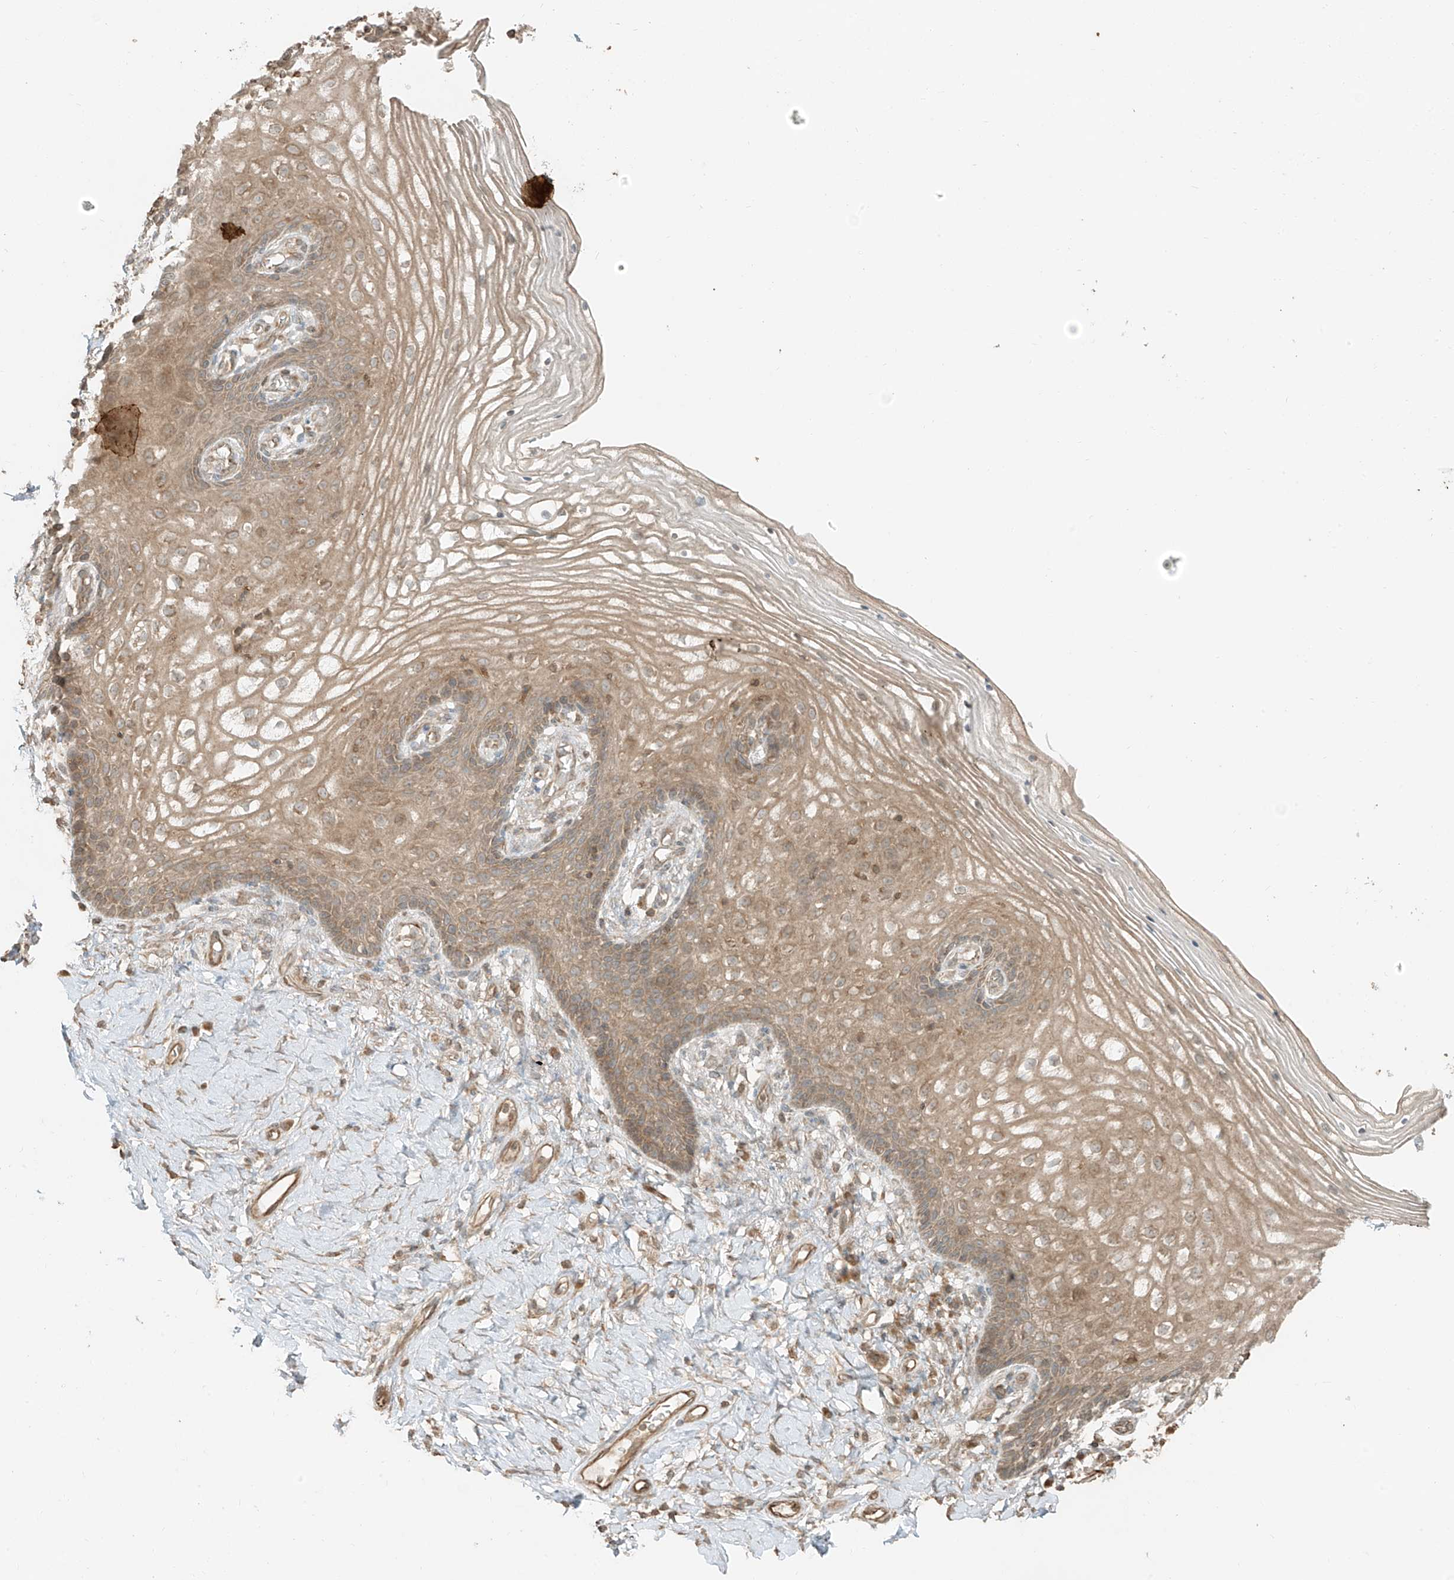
{"staining": {"intensity": "weak", "quantity": ">75%", "location": "cytoplasmic/membranous"}, "tissue": "vagina", "cell_type": "Squamous epithelial cells", "image_type": "normal", "snomed": [{"axis": "morphology", "description": "Normal tissue, NOS"}, {"axis": "topography", "description": "Vagina"}], "caption": "Immunohistochemical staining of unremarkable vagina demonstrates low levels of weak cytoplasmic/membranous expression in about >75% of squamous epithelial cells.", "gene": "ANKZF1", "patient": {"sex": "female", "age": 60}}